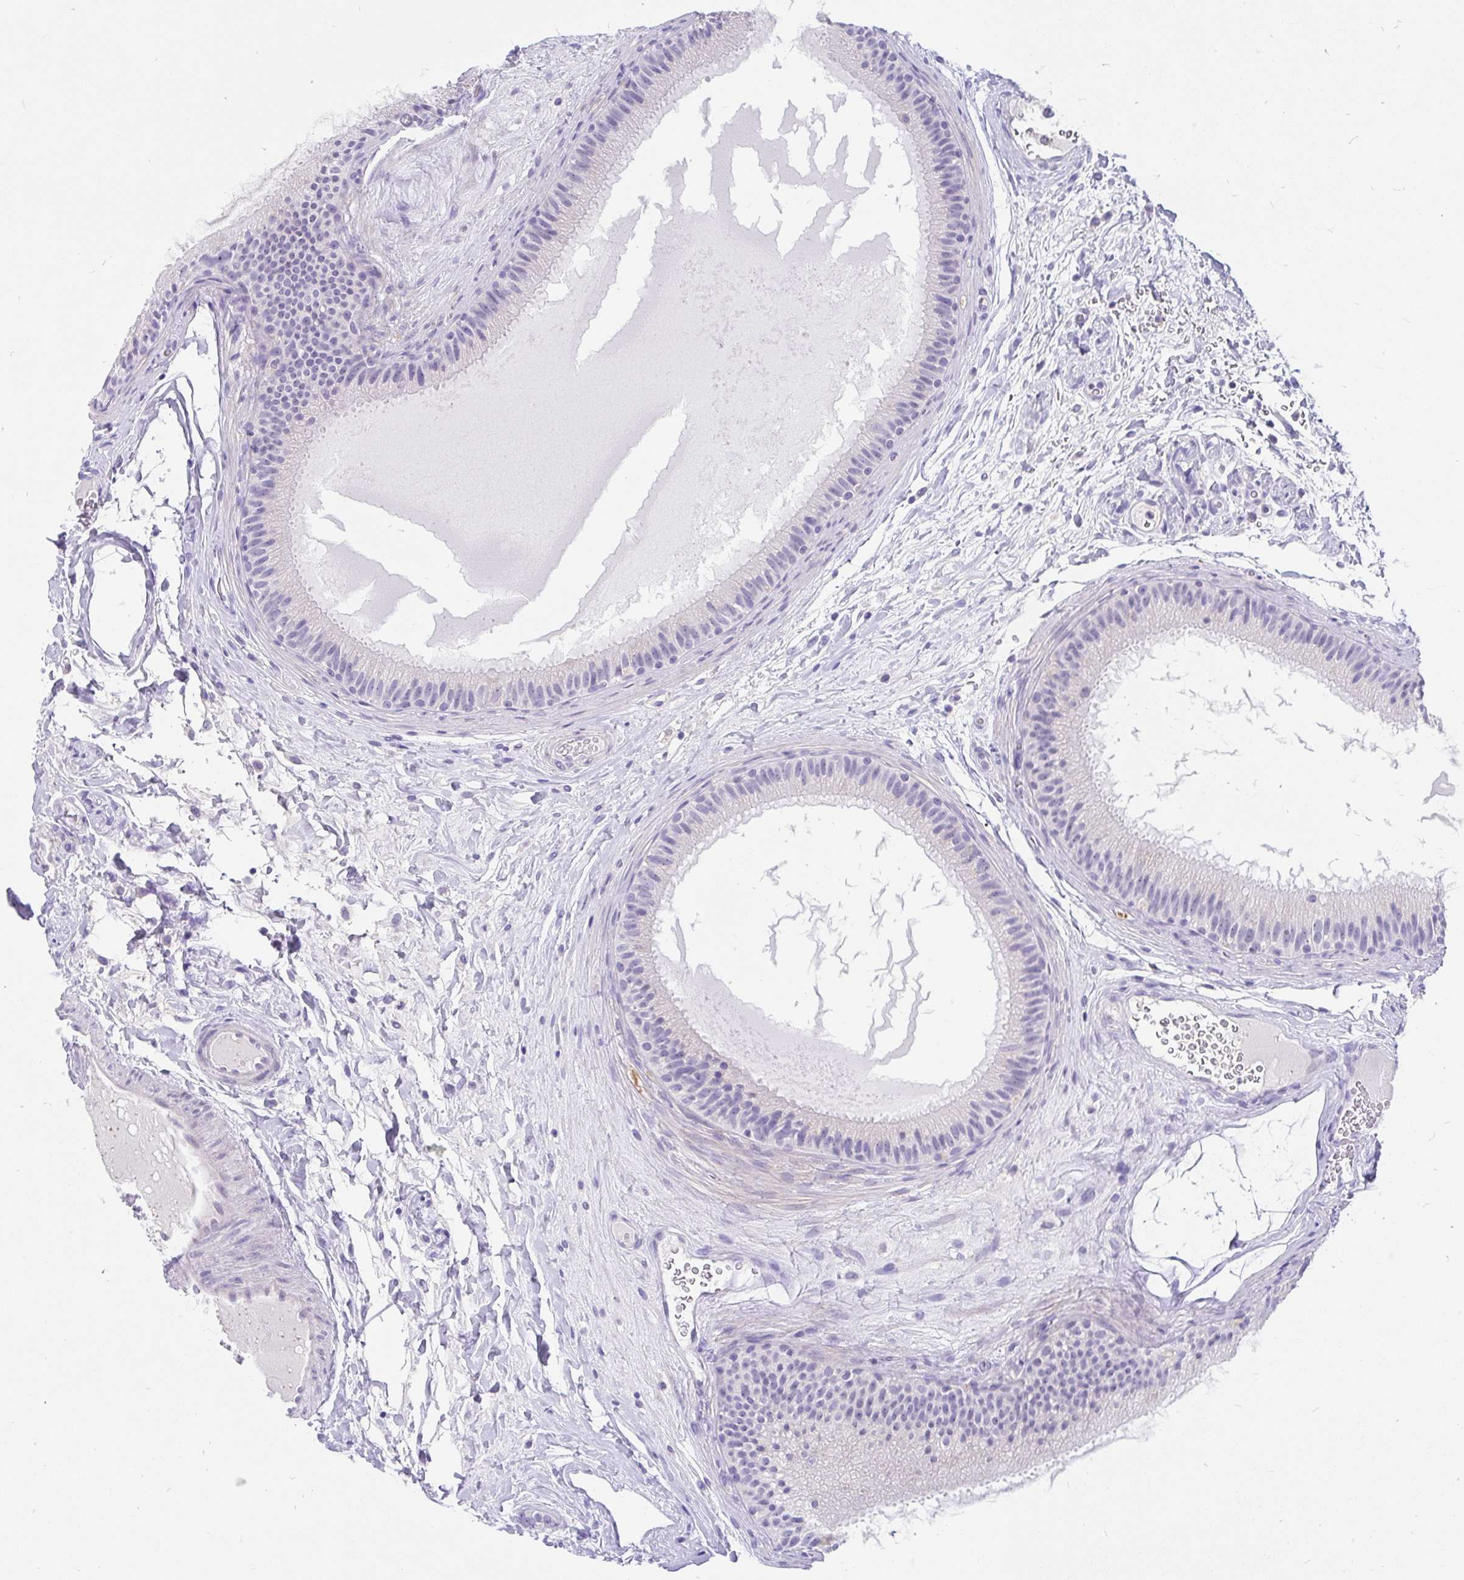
{"staining": {"intensity": "negative", "quantity": "none", "location": "none"}, "tissue": "epididymis", "cell_type": "Glandular cells", "image_type": "normal", "snomed": [{"axis": "morphology", "description": "Normal tissue, NOS"}, {"axis": "topography", "description": "Epididymis"}], "caption": "This histopathology image is of normal epididymis stained with IHC to label a protein in brown with the nuclei are counter-stained blue. There is no staining in glandular cells. (DAB immunohistochemistry (IHC), high magnification).", "gene": "INTS5", "patient": {"sex": "male", "age": 23}}